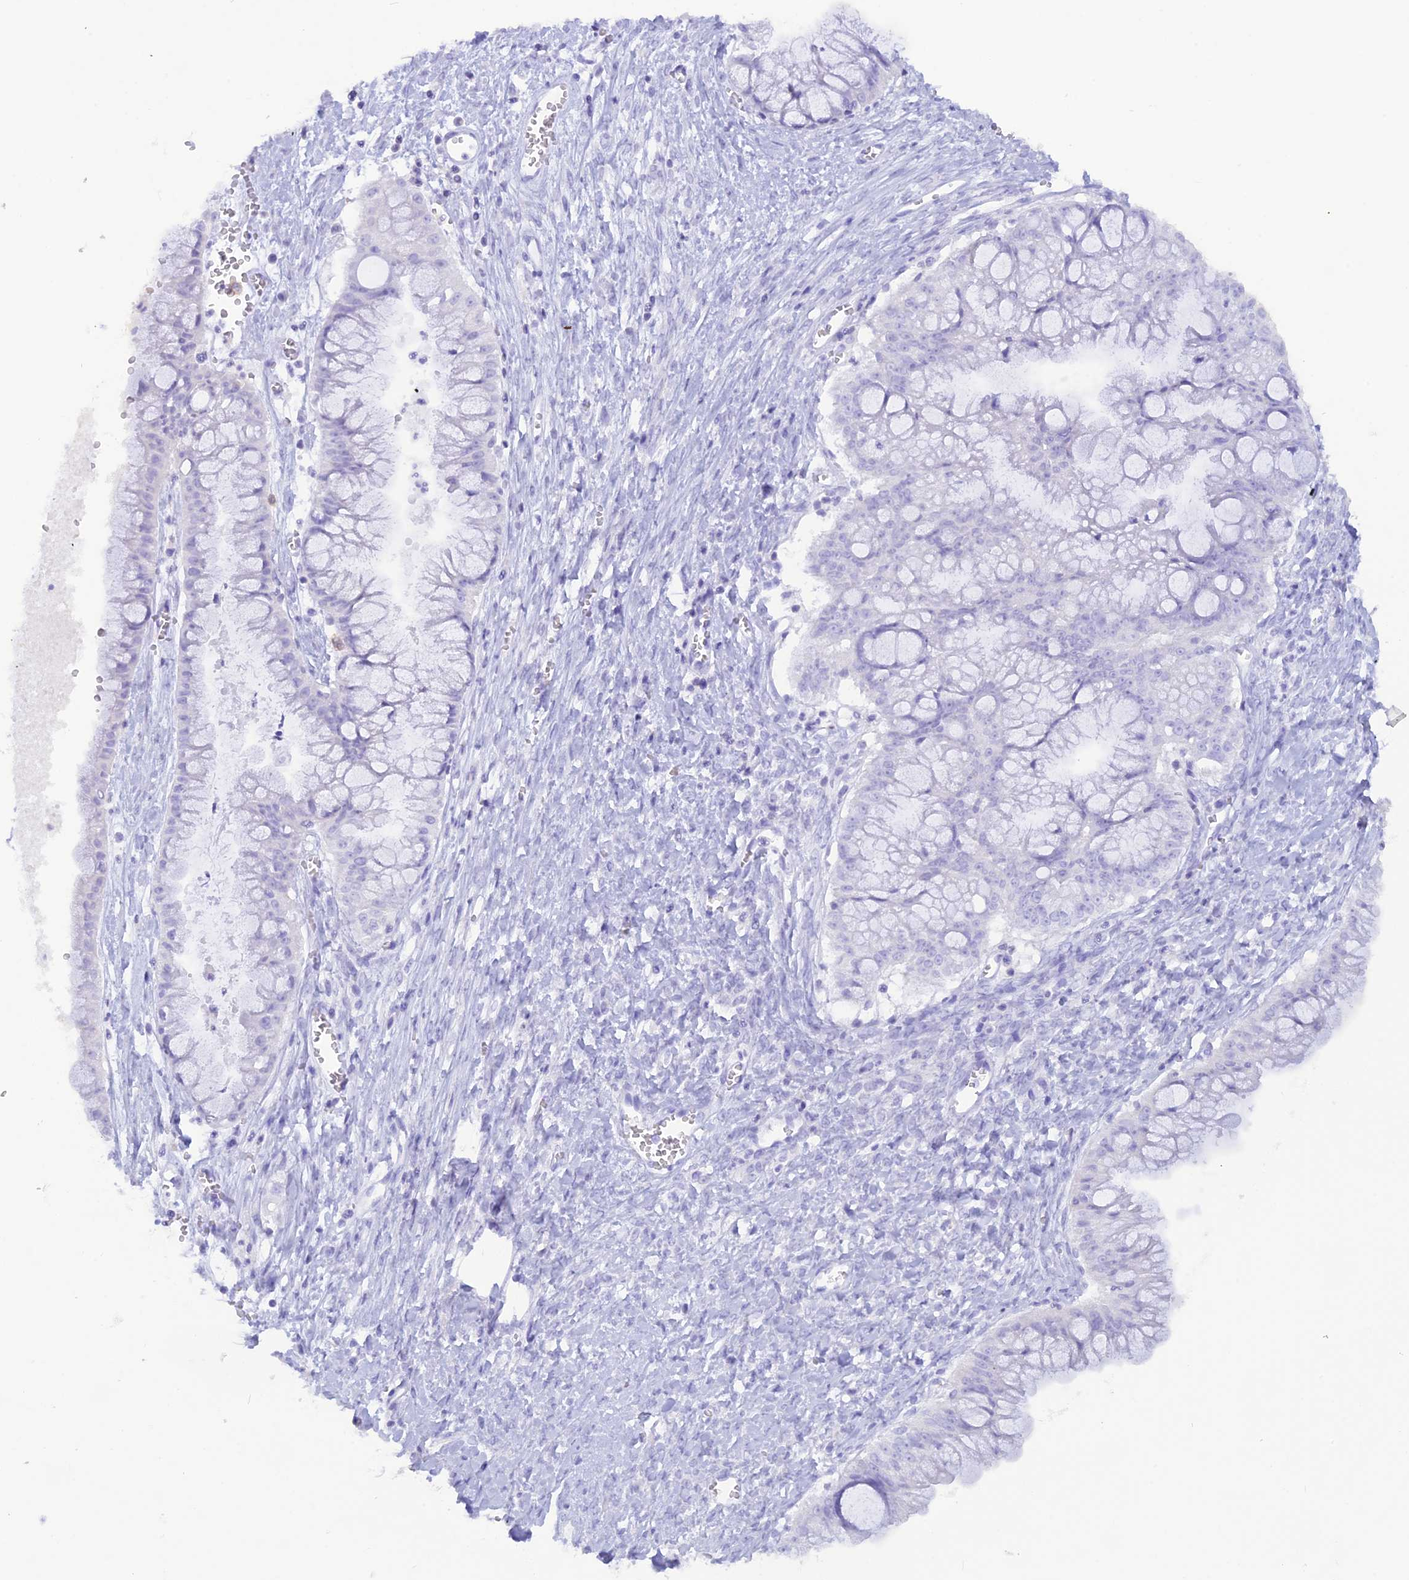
{"staining": {"intensity": "negative", "quantity": "none", "location": "none"}, "tissue": "ovarian cancer", "cell_type": "Tumor cells", "image_type": "cancer", "snomed": [{"axis": "morphology", "description": "Cystadenocarcinoma, mucinous, NOS"}, {"axis": "topography", "description": "Ovary"}], "caption": "This is an IHC micrograph of ovarian cancer. There is no expression in tumor cells.", "gene": "GLYATL1", "patient": {"sex": "female", "age": 70}}